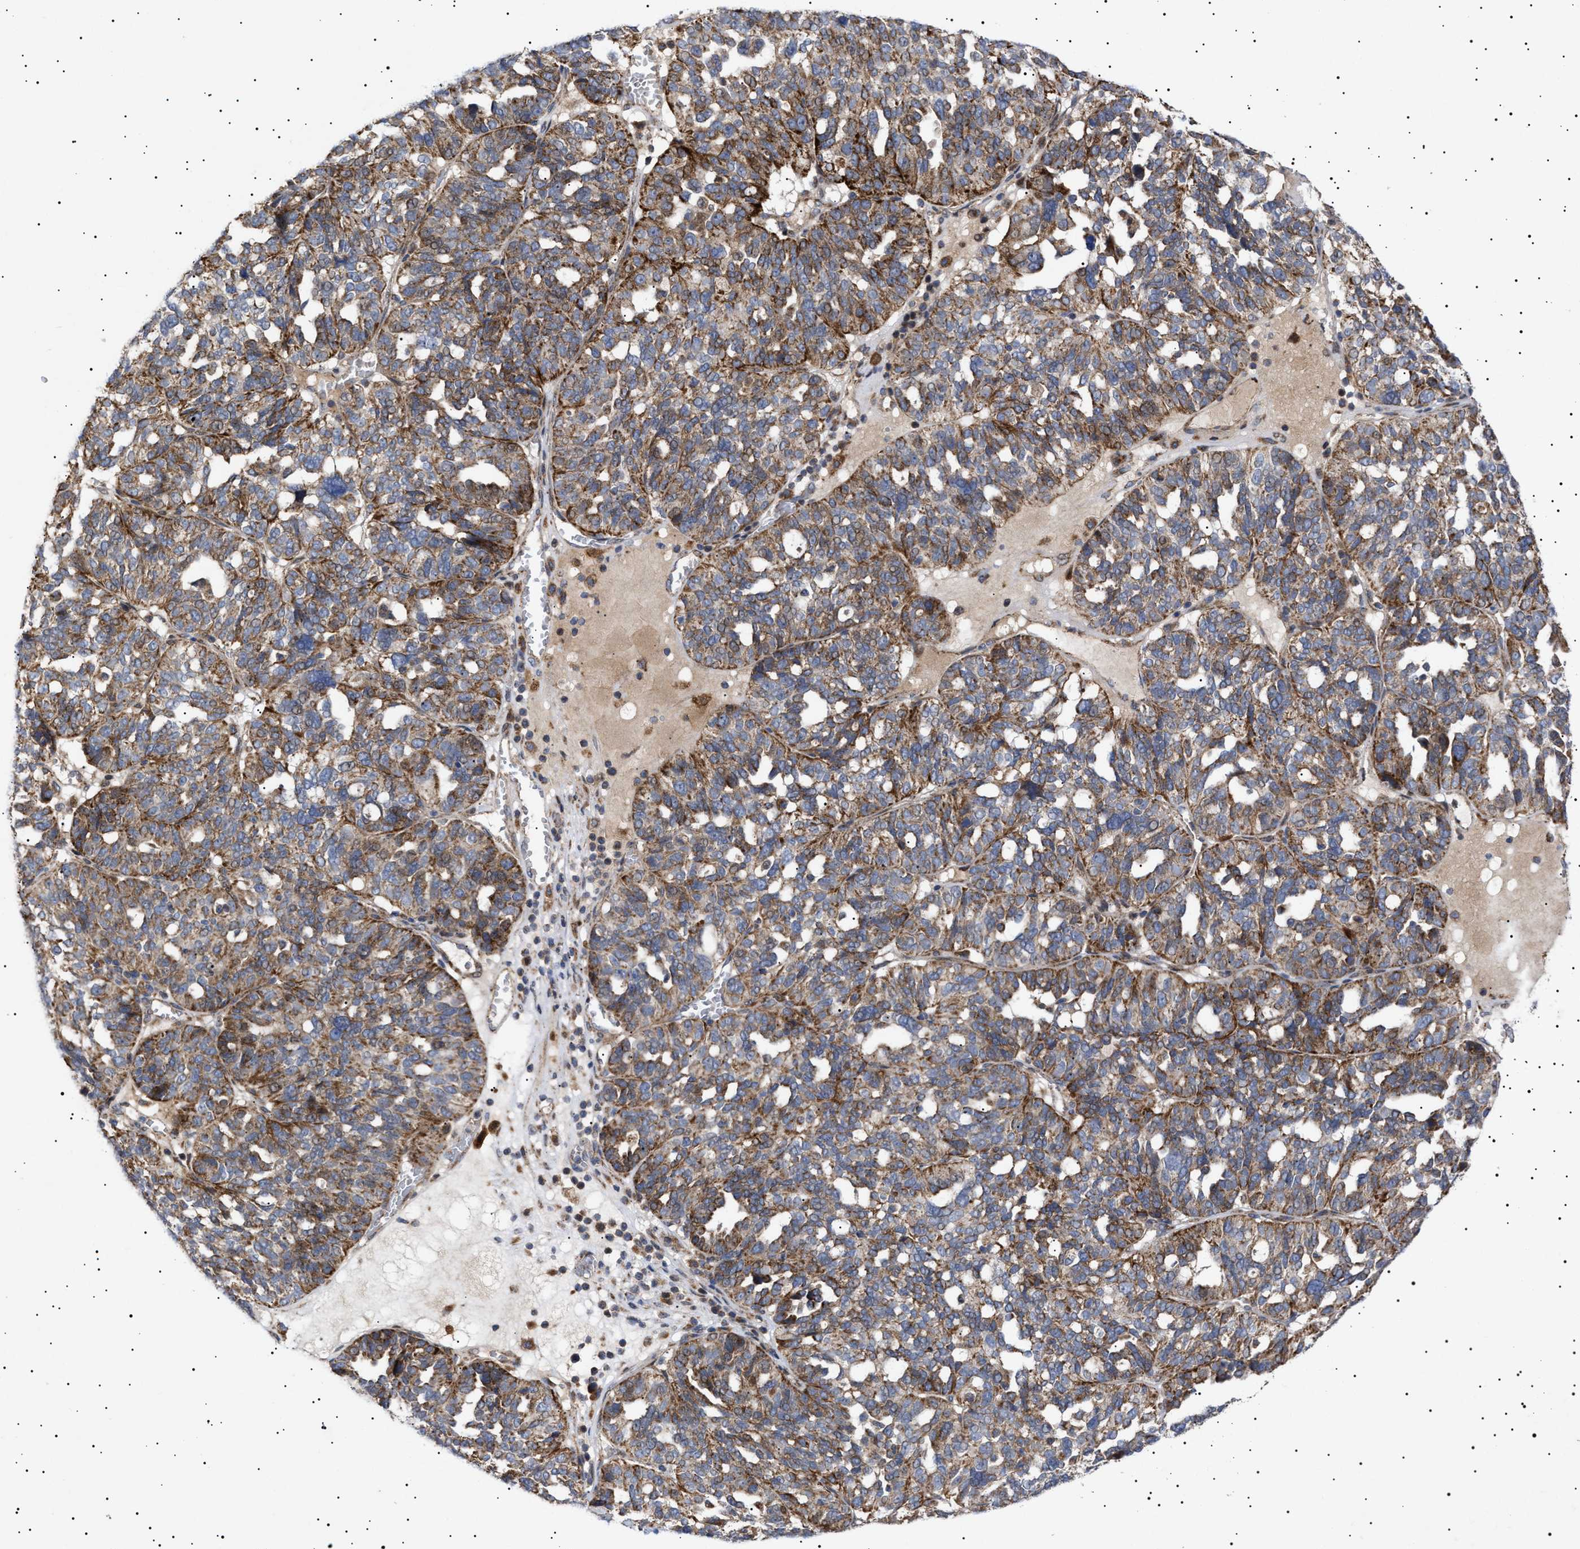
{"staining": {"intensity": "moderate", "quantity": ">75%", "location": "cytoplasmic/membranous"}, "tissue": "ovarian cancer", "cell_type": "Tumor cells", "image_type": "cancer", "snomed": [{"axis": "morphology", "description": "Cystadenocarcinoma, serous, NOS"}, {"axis": "topography", "description": "Ovary"}], "caption": "Serous cystadenocarcinoma (ovarian) tissue exhibits moderate cytoplasmic/membranous positivity in about >75% of tumor cells", "gene": "MRPL10", "patient": {"sex": "female", "age": 59}}